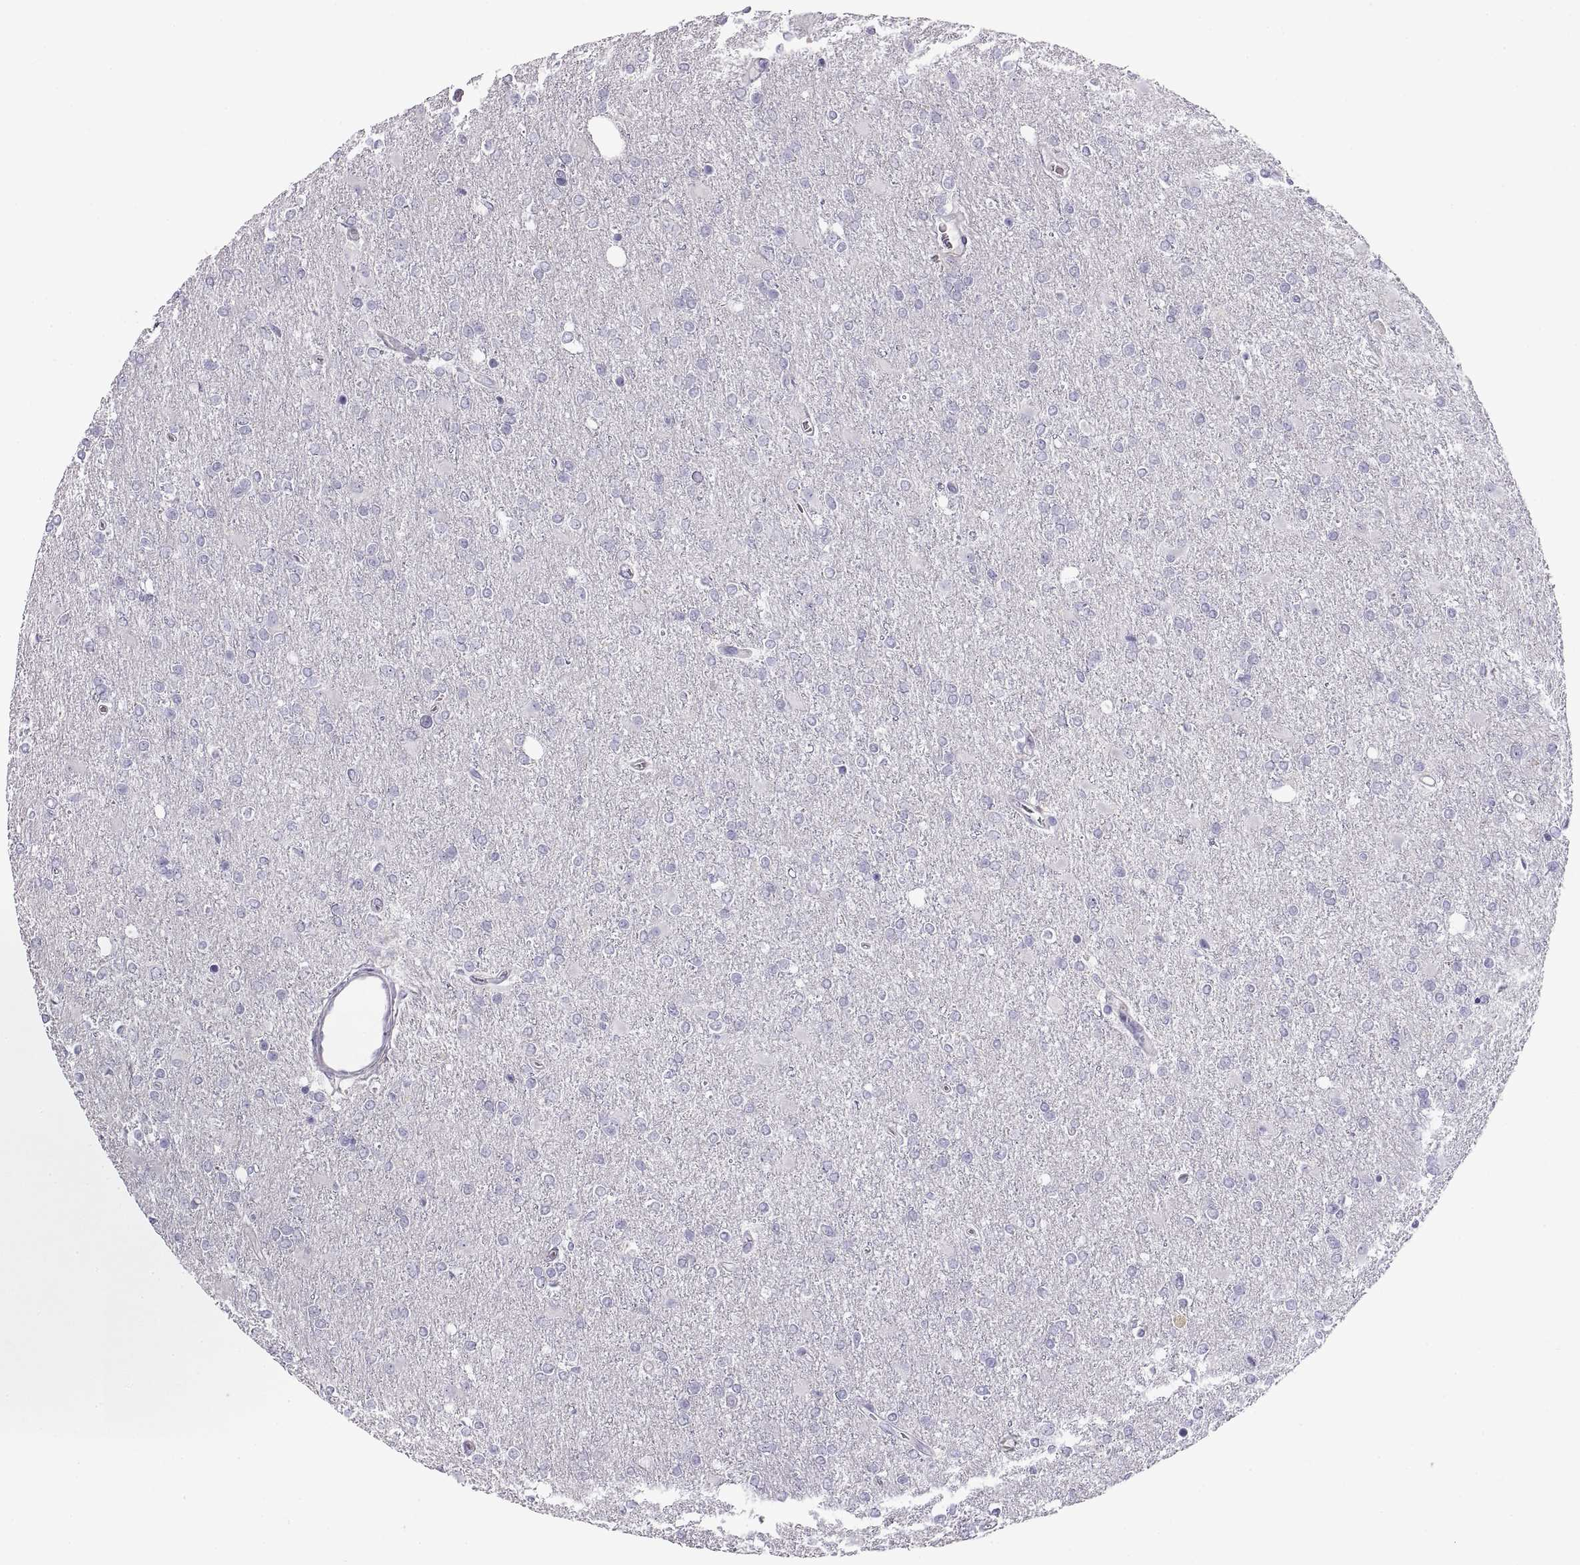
{"staining": {"intensity": "negative", "quantity": "none", "location": "none"}, "tissue": "glioma", "cell_type": "Tumor cells", "image_type": "cancer", "snomed": [{"axis": "morphology", "description": "Glioma, malignant, High grade"}, {"axis": "topography", "description": "Cerebral cortex"}], "caption": "Tumor cells show no significant protein staining in malignant glioma (high-grade).", "gene": "CRYBB3", "patient": {"sex": "male", "age": 70}}